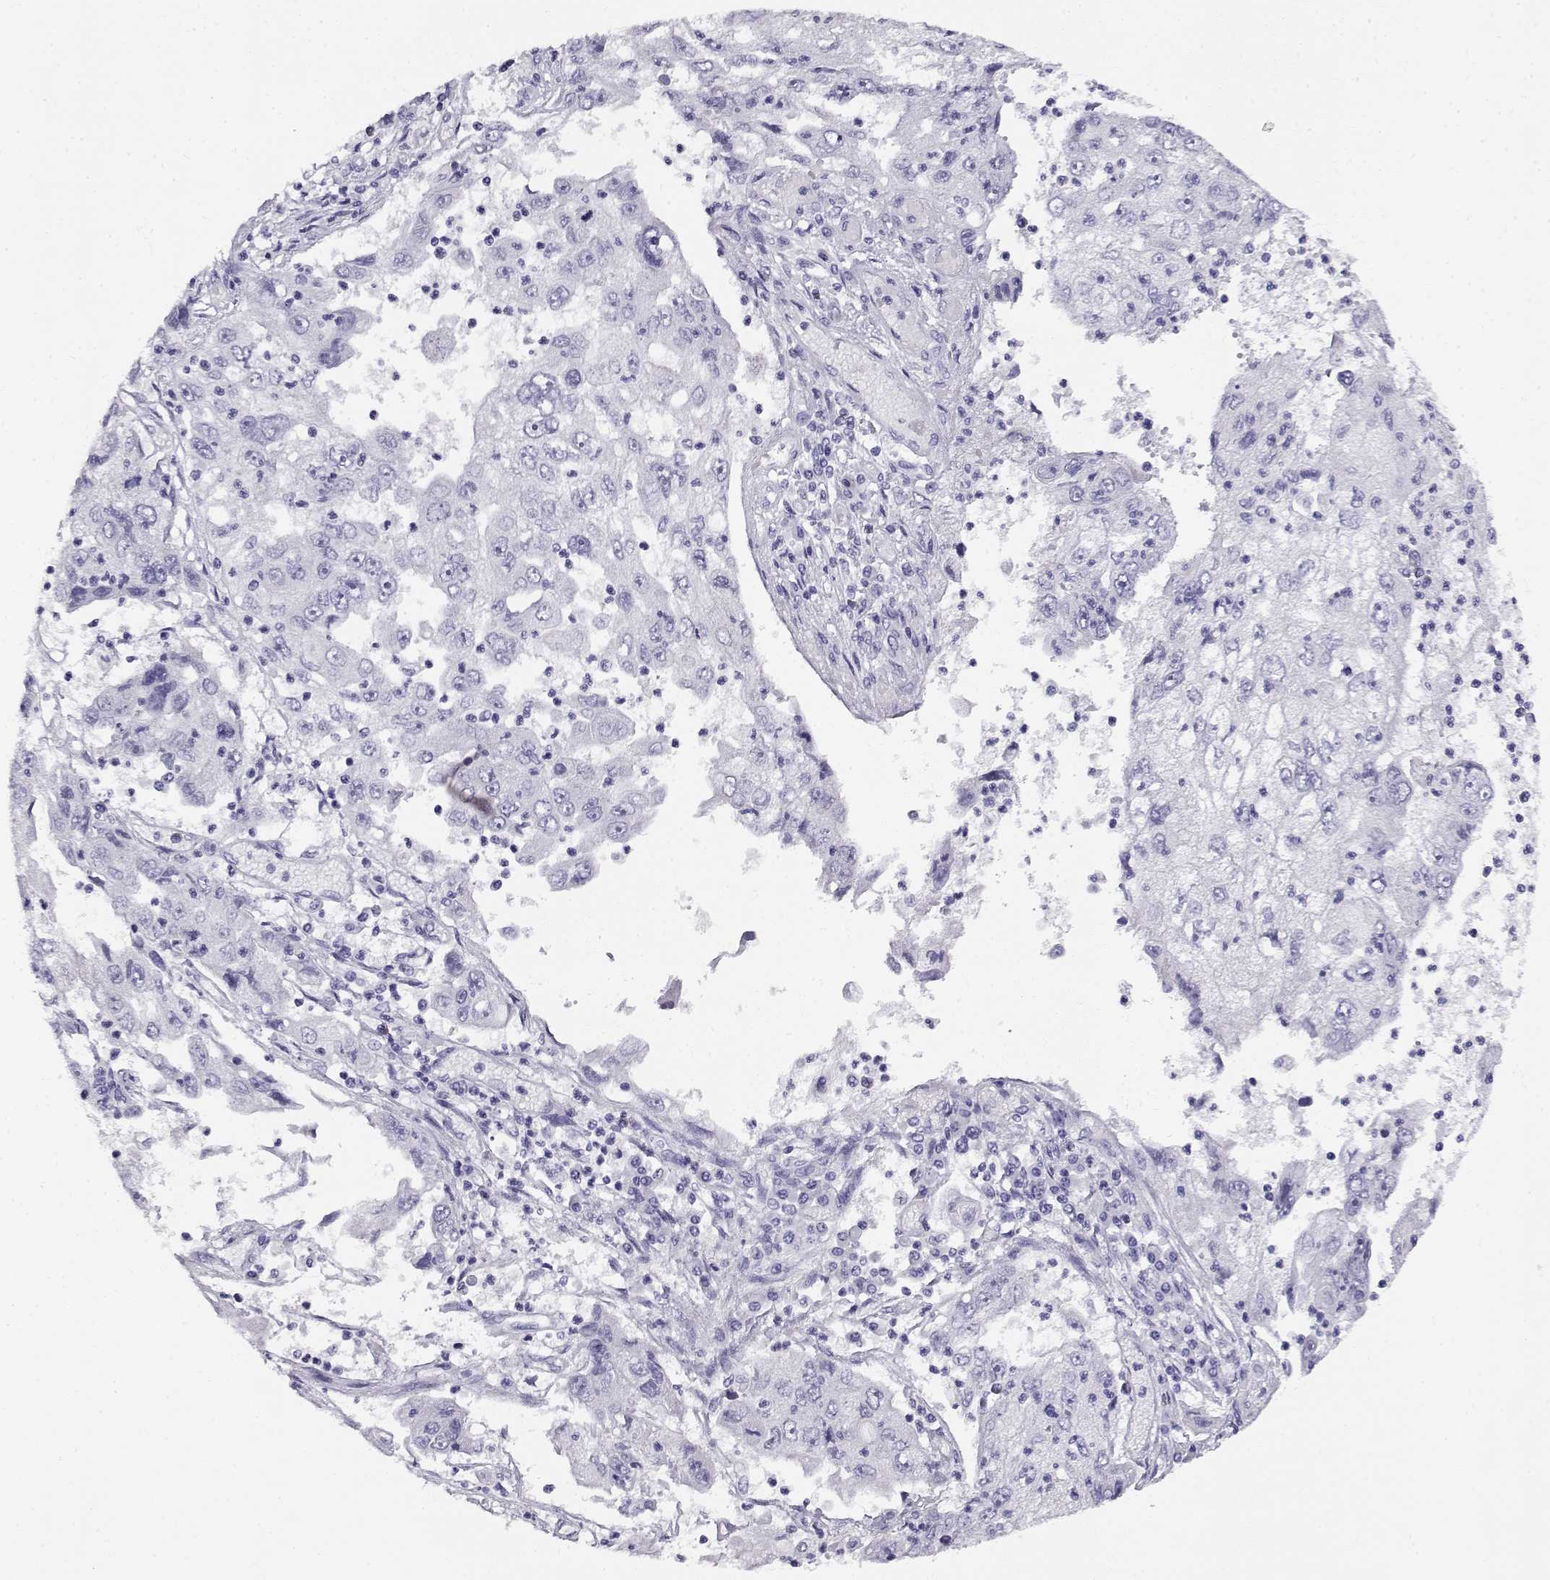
{"staining": {"intensity": "negative", "quantity": "none", "location": "none"}, "tissue": "cervical cancer", "cell_type": "Tumor cells", "image_type": "cancer", "snomed": [{"axis": "morphology", "description": "Squamous cell carcinoma, NOS"}, {"axis": "topography", "description": "Cervix"}], "caption": "Cervical cancer (squamous cell carcinoma) was stained to show a protein in brown. There is no significant expression in tumor cells. (DAB IHC visualized using brightfield microscopy, high magnification).", "gene": "CABS1", "patient": {"sex": "female", "age": 36}}